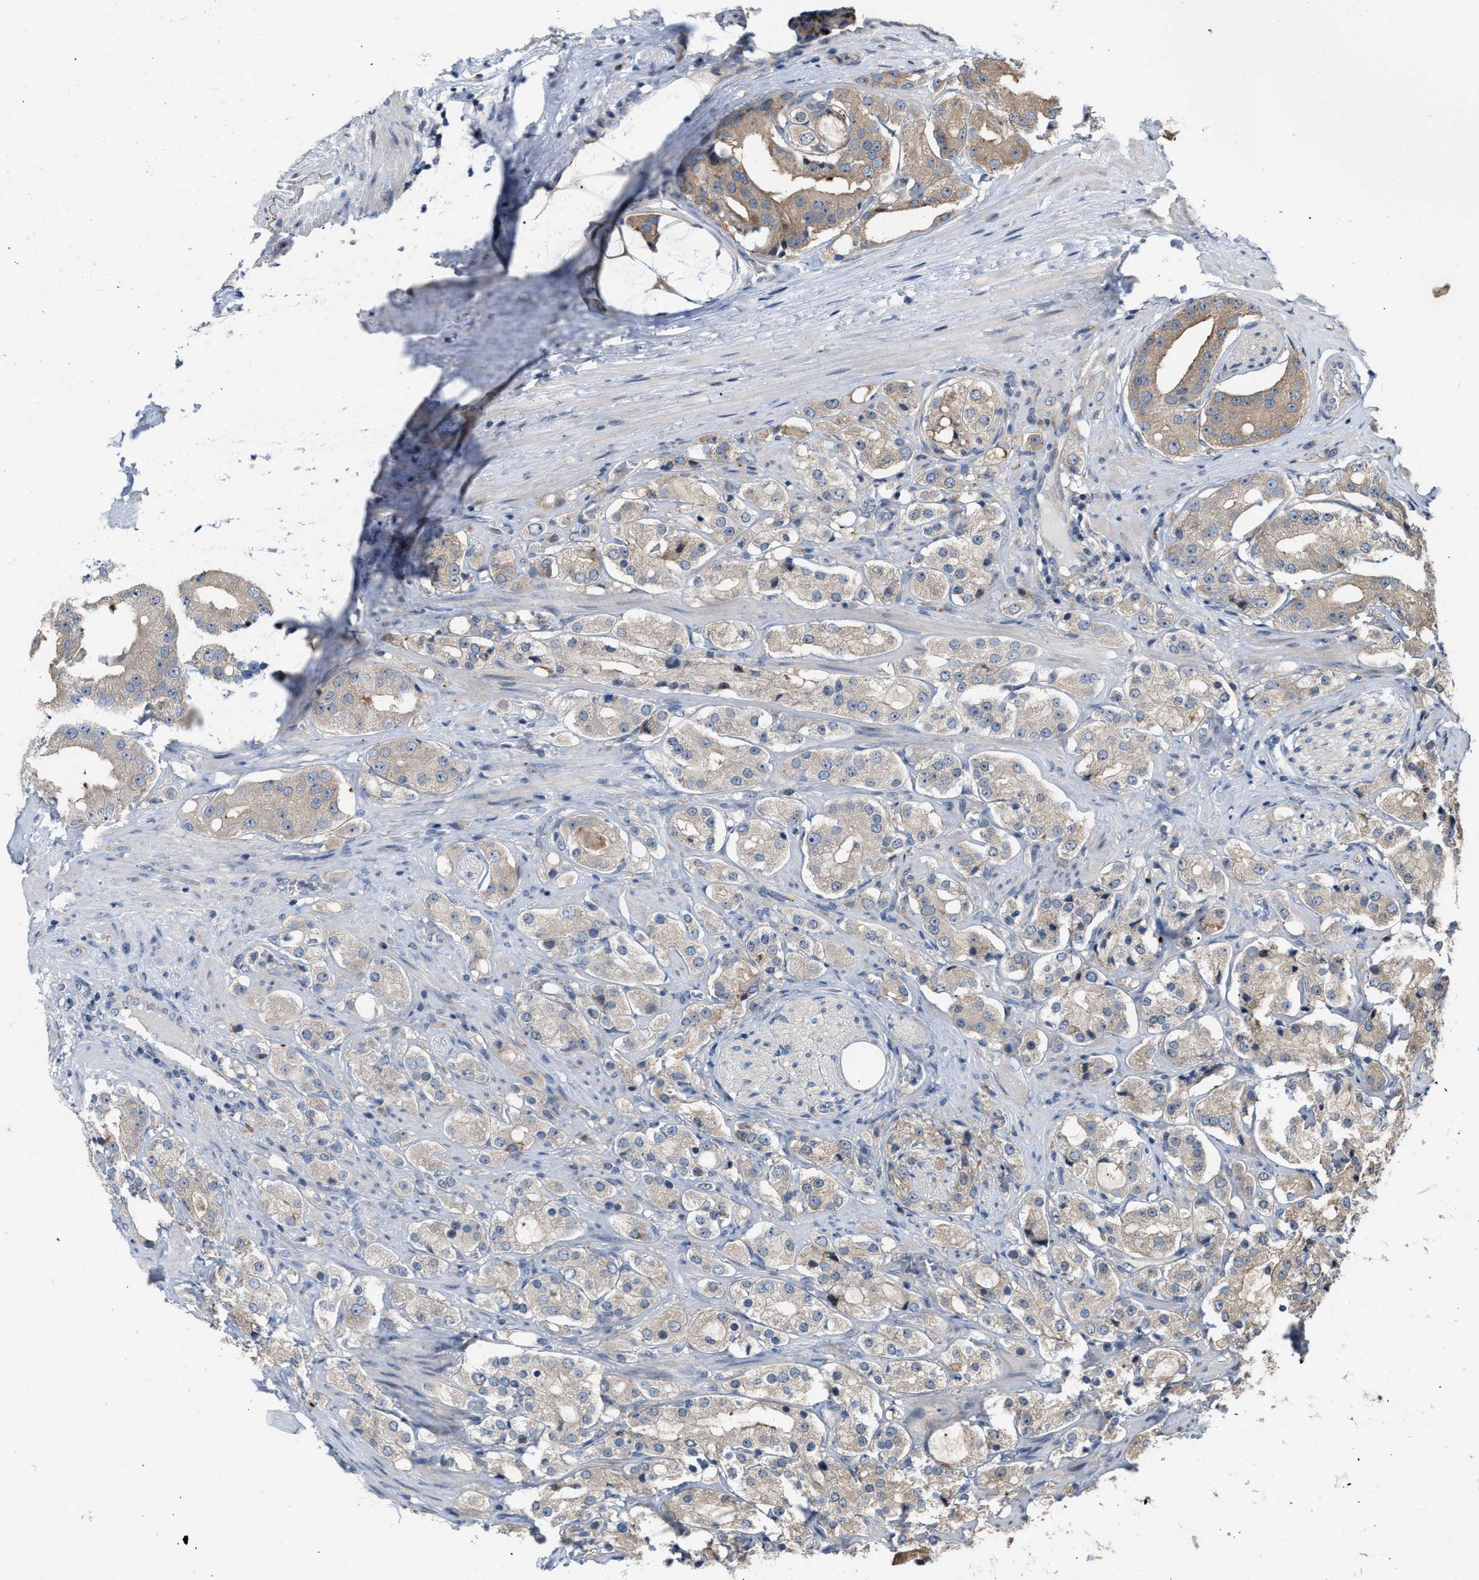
{"staining": {"intensity": "weak", "quantity": ">75%", "location": "cytoplasmic/membranous"}, "tissue": "prostate cancer", "cell_type": "Tumor cells", "image_type": "cancer", "snomed": [{"axis": "morphology", "description": "Adenocarcinoma, High grade"}, {"axis": "topography", "description": "Prostate"}], "caption": "This micrograph displays prostate cancer (high-grade adenocarcinoma) stained with IHC to label a protein in brown. The cytoplasmic/membranous of tumor cells show weak positivity for the protein. Nuclei are counter-stained blue.", "gene": "CSNK1A1", "patient": {"sex": "male", "age": 68}}